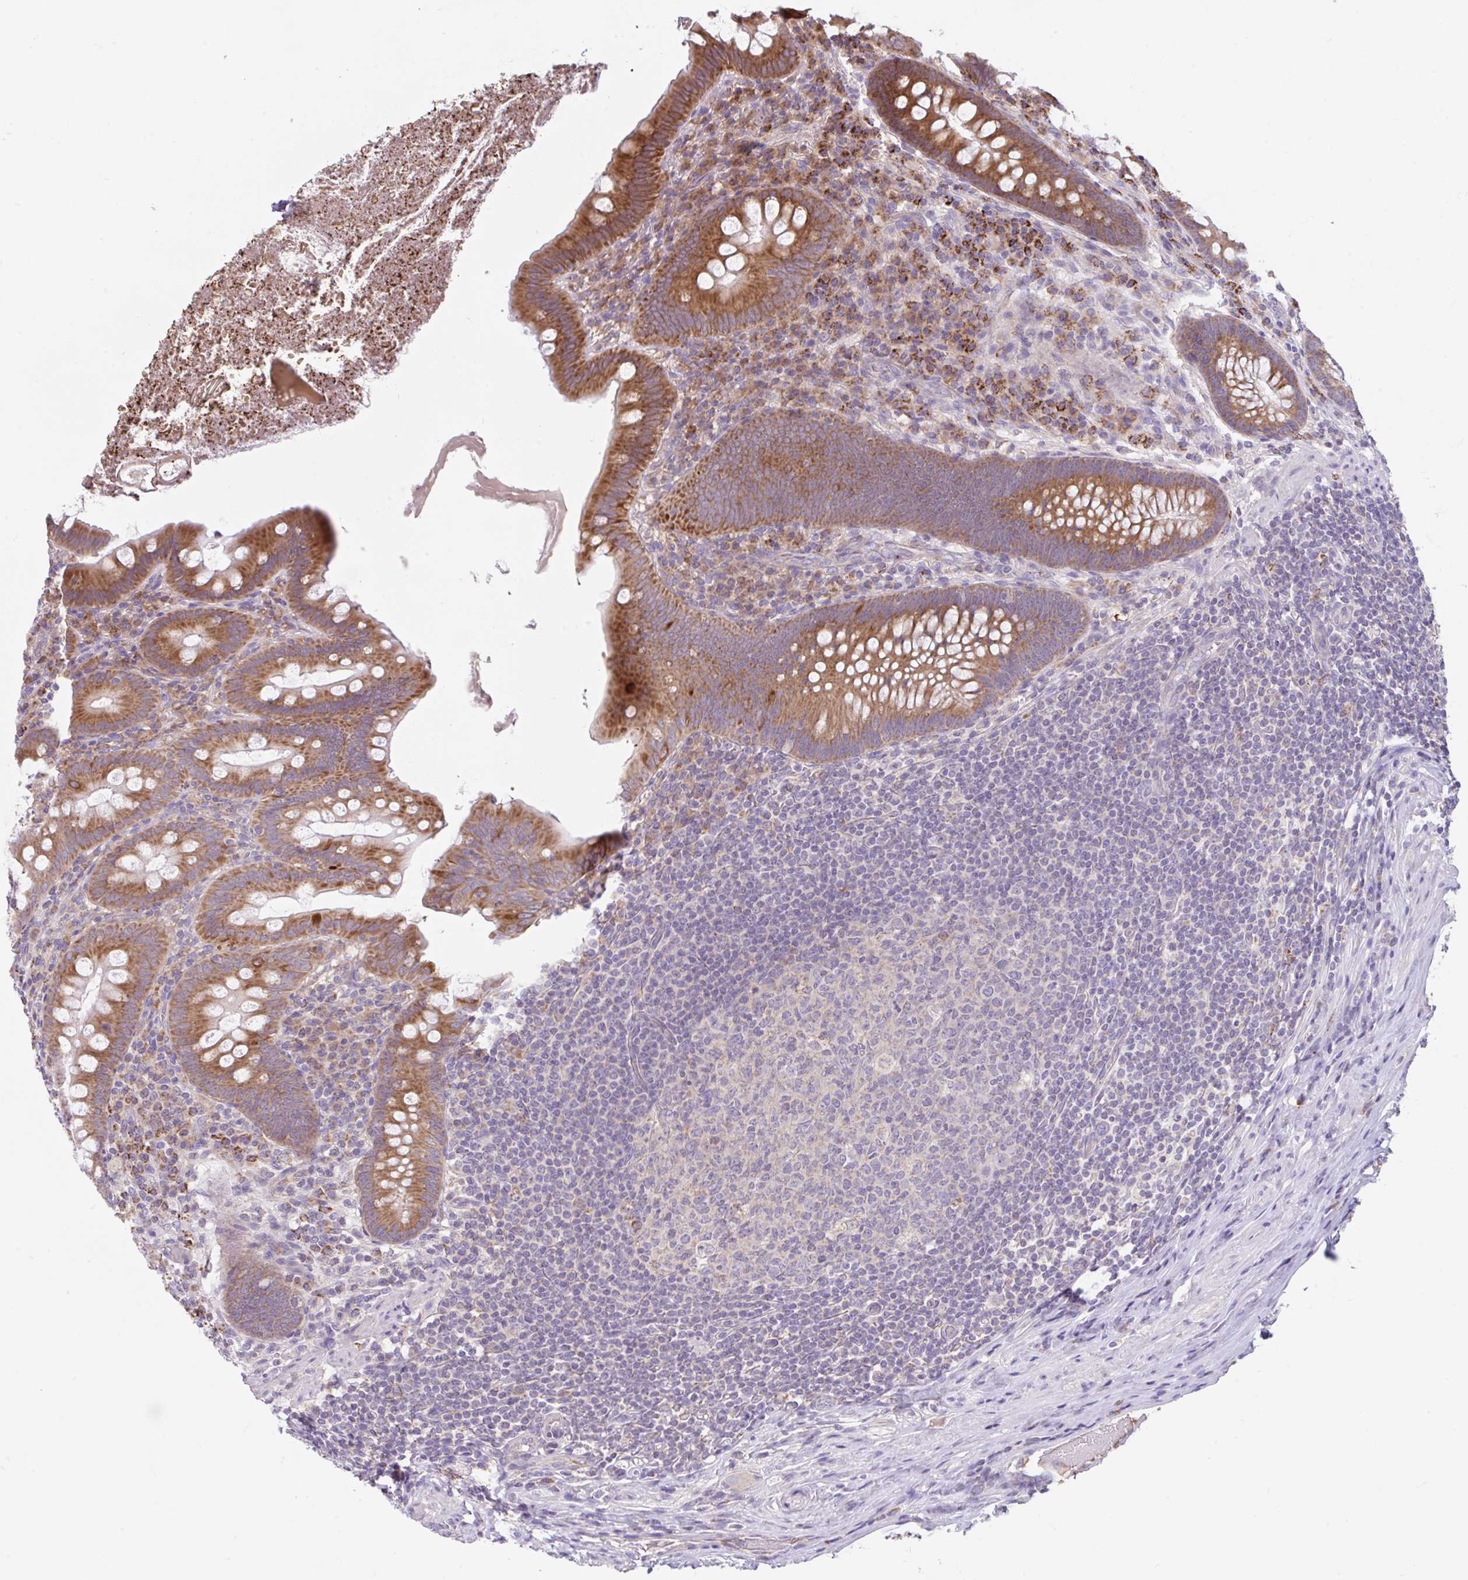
{"staining": {"intensity": "moderate", "quantity": ">75%", "location": "cytoplasmic/membranous"}, "tissue": "appendix", "cell_type": "Glandular cells", "image_type": "normal", "snomed": [{"axis": "morphology", "description": "Normal tissue, NOS"}, {"axis": "topography", "description": "Appendix"}], "caption": "Approximately >75% of glandular cells in benign human appendix display moderate cytoplasmic/membranous protein staining as visualized by brown immunohistochemical staining.", "gene": "RALBP1", "patient": {"sex": "male", "age": 71}}